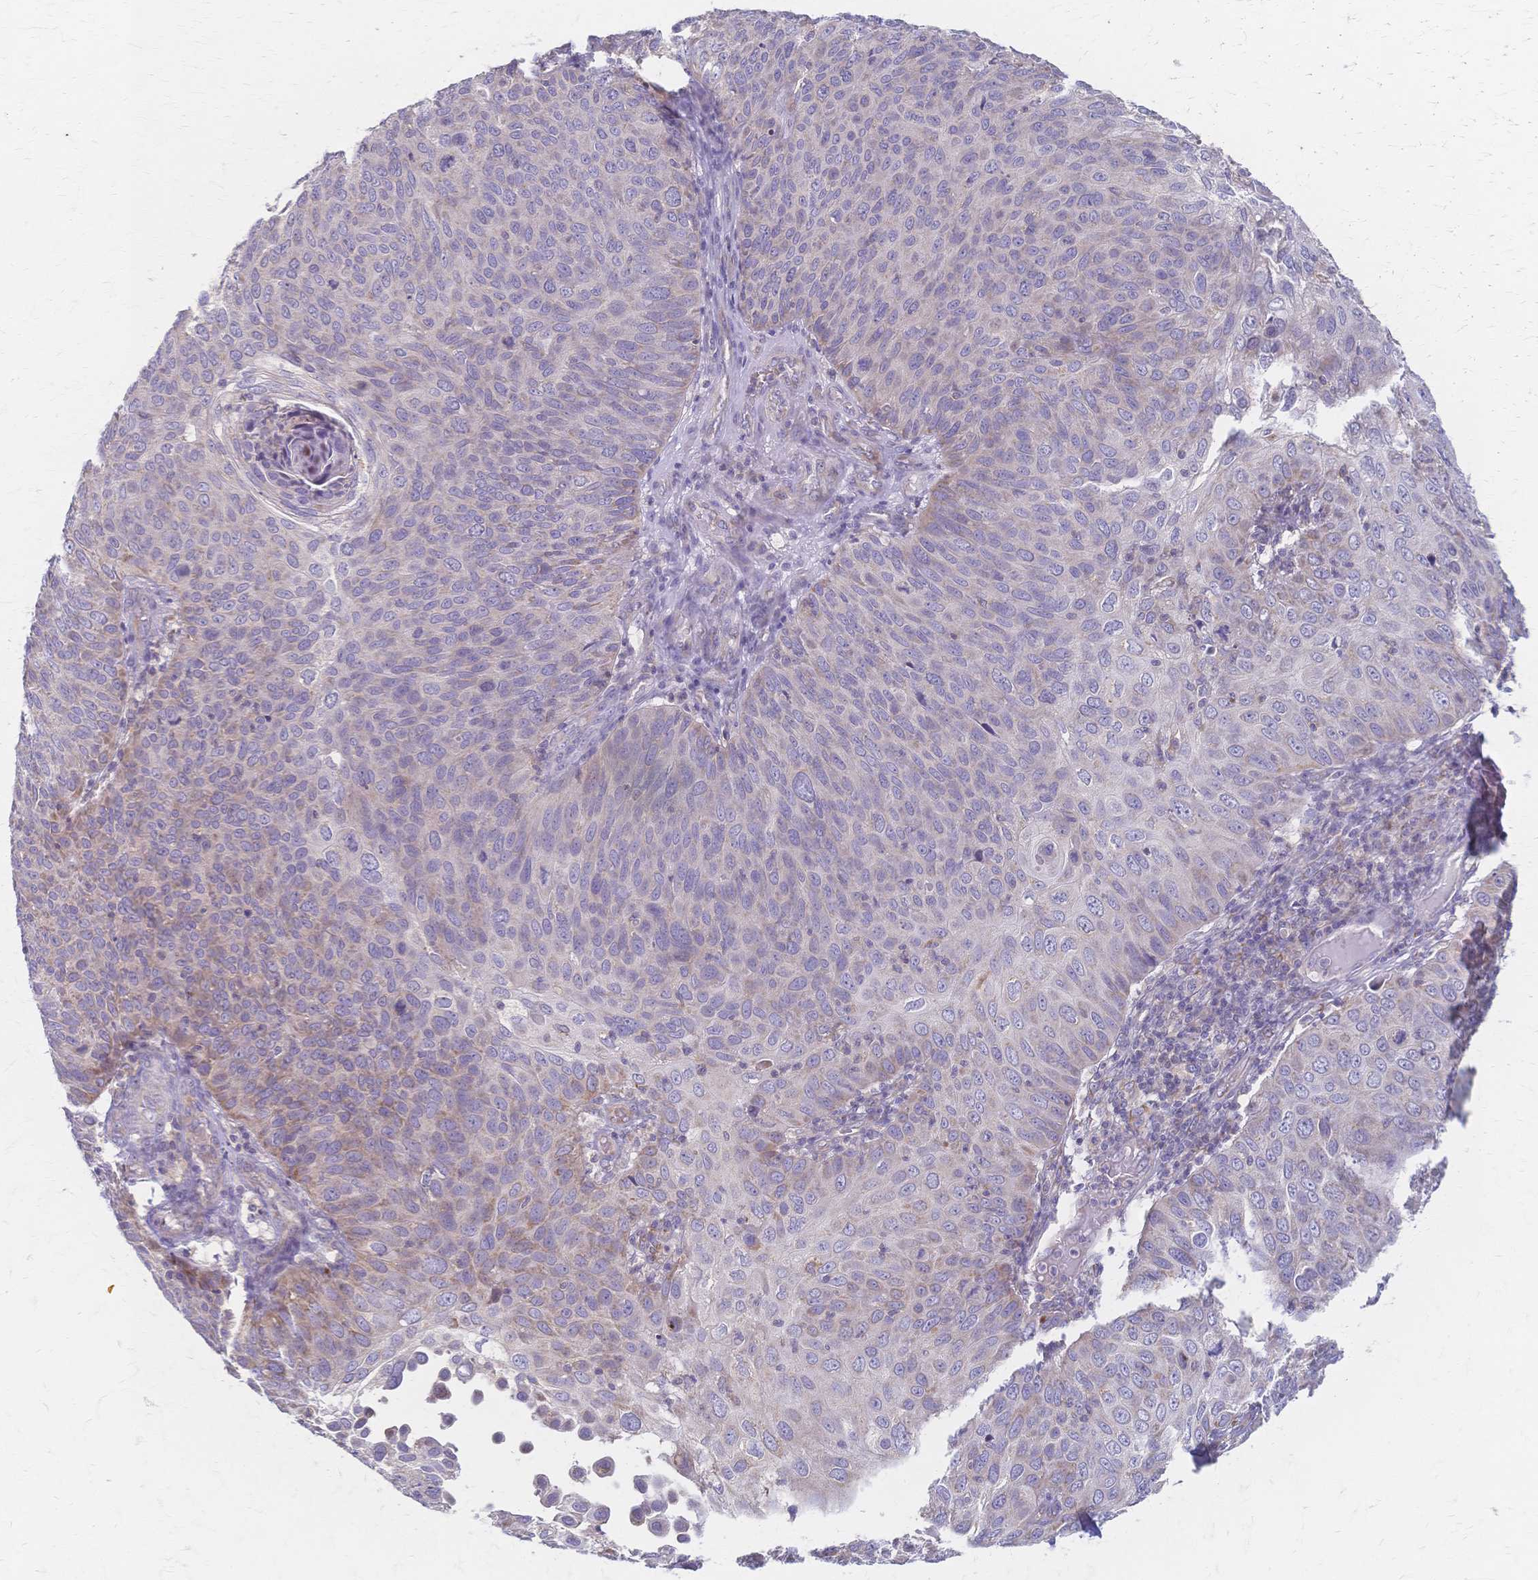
{"staining": {"intensity": "weak", "quantity": "<25%", "location": "cytoplasmic/membranous"}, "tissue": "skin cancer", "cell_type": "Tumor cells", "image_type": "cancer", "snomed": [{"axis": "morphology", "description": "Squamous cell carcinoma, NOS"}, {"axis": "topography", "description": "Skin"}], "caption": "This histopathology image is of skin squamous cell carcinoma stained with immunohistochemistry (IHC) to label a protein in brown with the nuclei are counter-stained blue. There is no staining in tumor cells.", "gene": "CYB5A", "patient": {"sex": "male", "age": 87}}